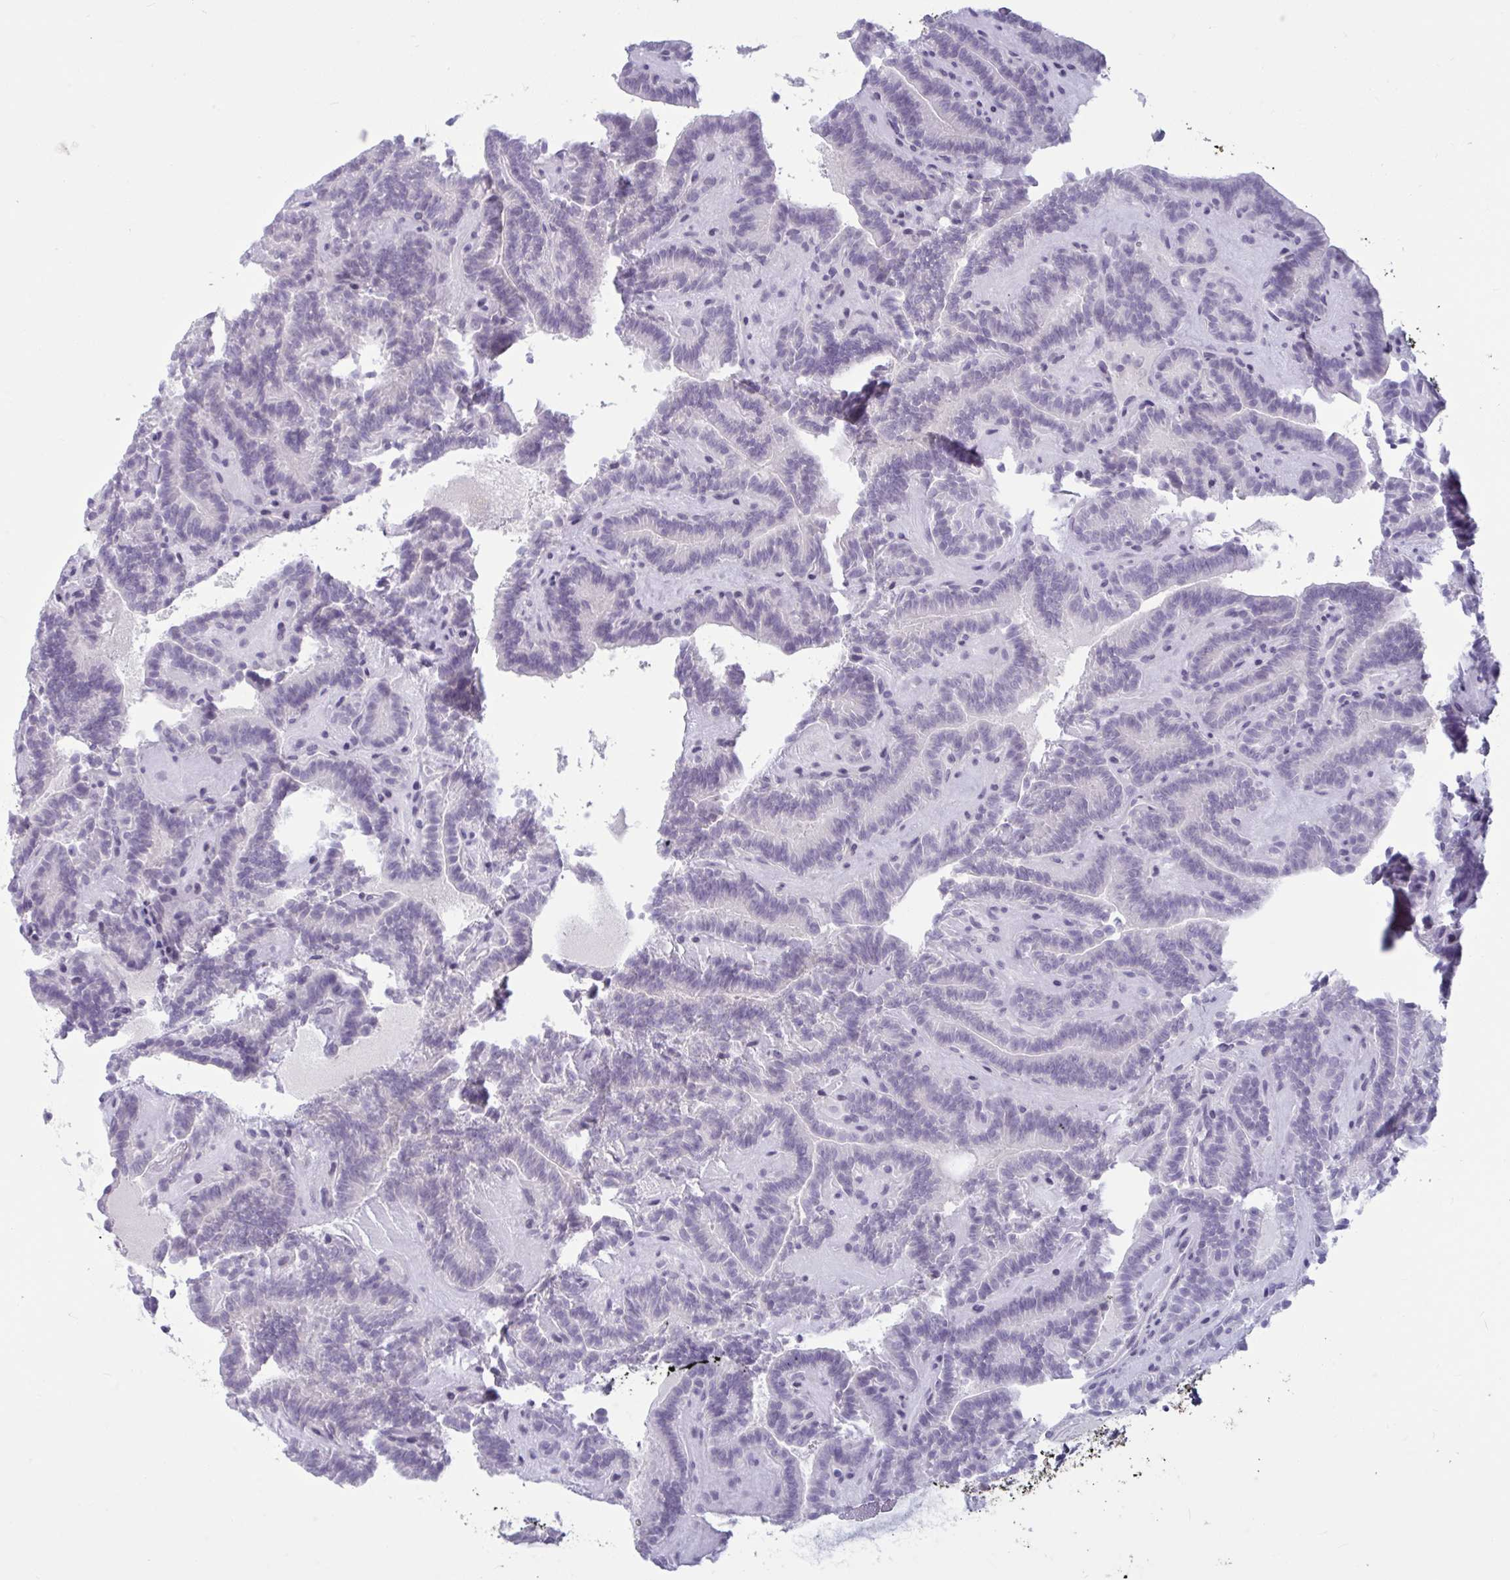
{"staining": {"intensity": "negative", "quantity": "none", "location": "none"}, "tissue": "thyroid cancer", "cell_type": "Tumor cells", "image_type": "cancer", "snomed": [{"axis": "morphology", "description": "Papillary adenocarcinoma, NOS"}, {"axis": "topography", "description": "Thyroid gland"}], "caption": "This histopathology image is of thyroid cancer stained with IHC to label a protein in brown with the nuclei are counter-stained blue. There is no positivity in tumor cells.", "gene": "TBC1D4", "patient": {"sex": "female", "age": 21}}